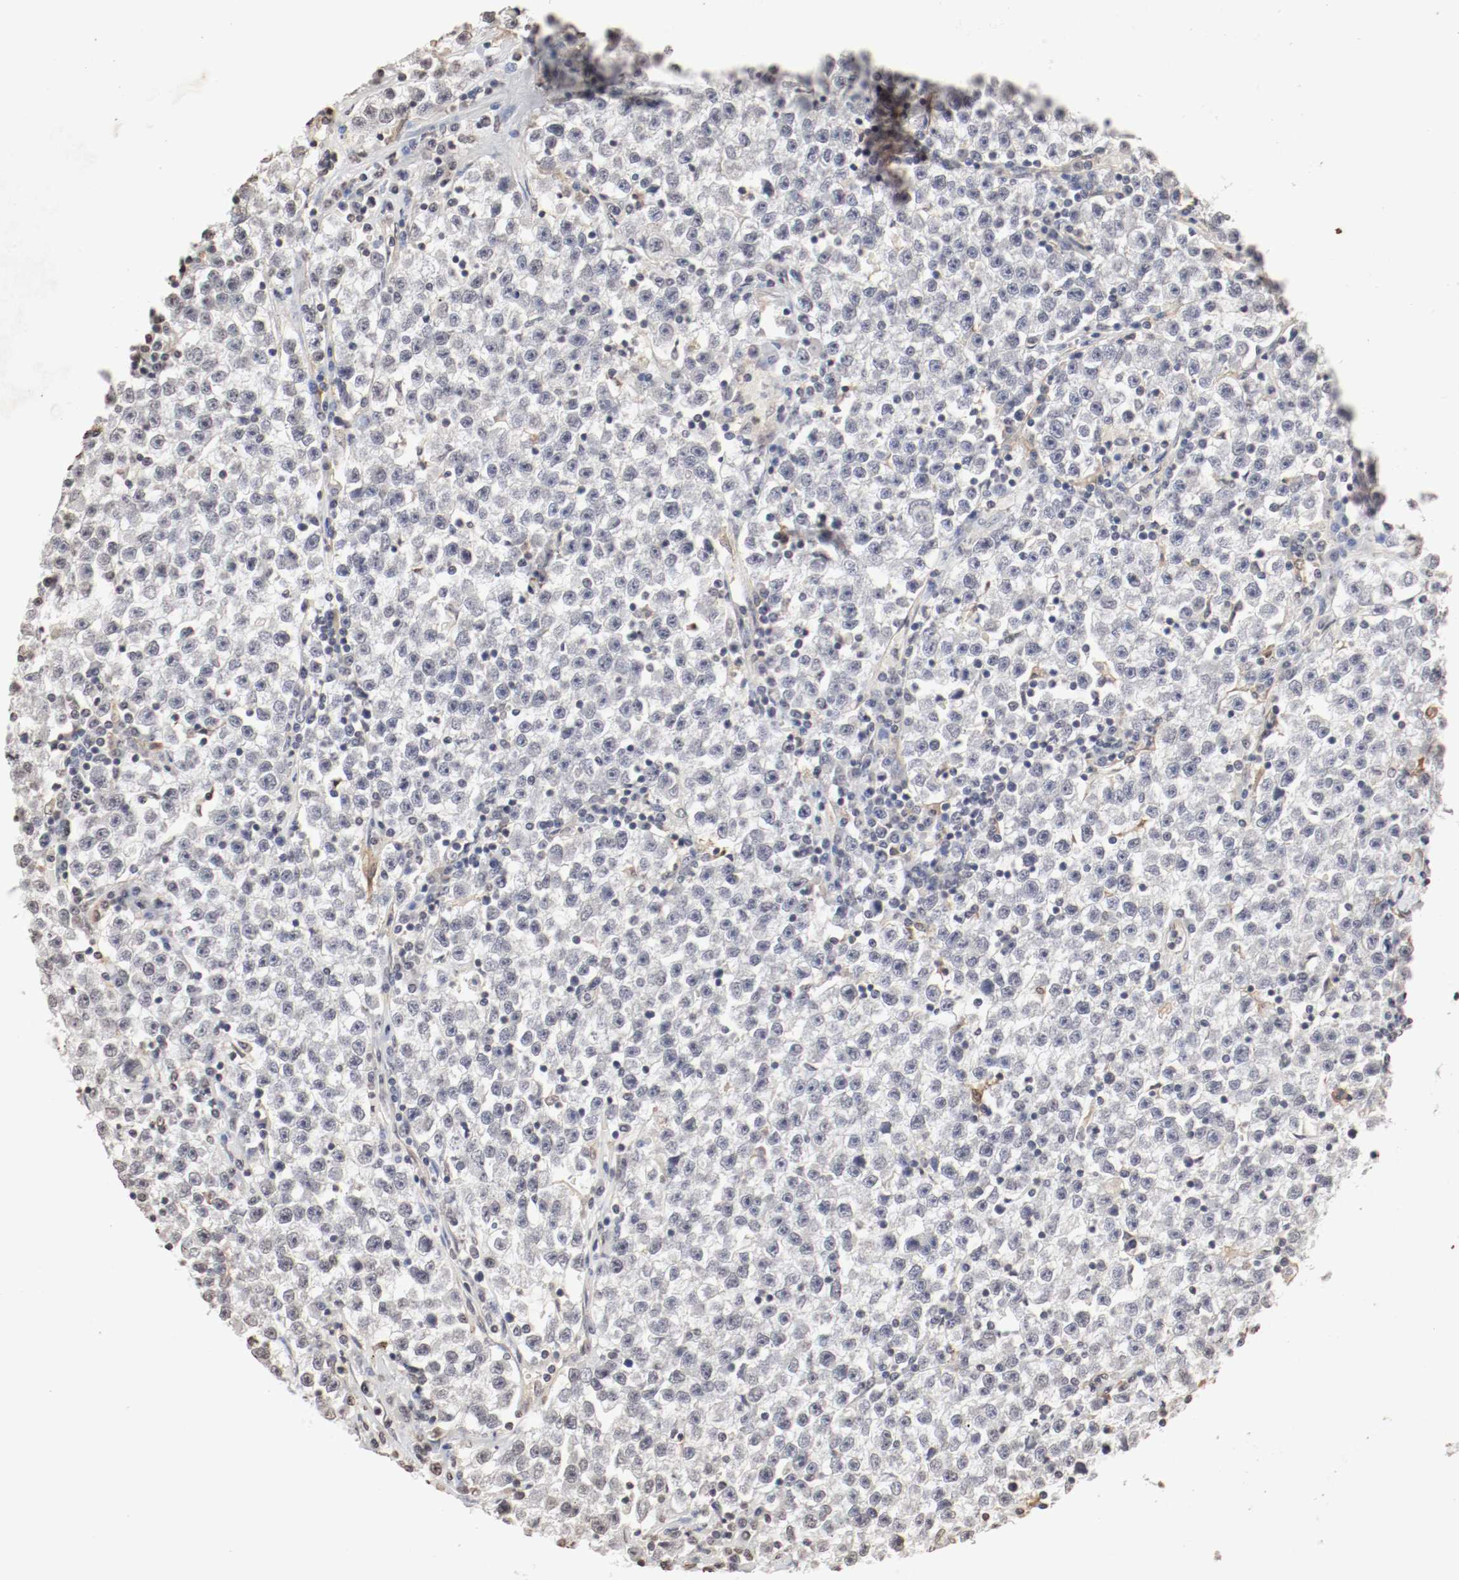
{"staining": {"intensity": "negative", "quantity": "none", "location": "none"}, "tissue": "testis cancer", "cell_type": "Tumor cells", "image_type": "cancer", "snomed": [{"axis": "morphology", "description": "Seminoma, NOS"}, {"axis": "topography", "description": "Testis"}], "caption": "Immunohistochemical staining of testis cancer displays no significant expression in tumor cells. The staining is performed using DAB brown chromogen with nuclei counter-stained in using hematoxylin.", "gene": "WASL", "patient": {"sex": "male", "age": 22}}